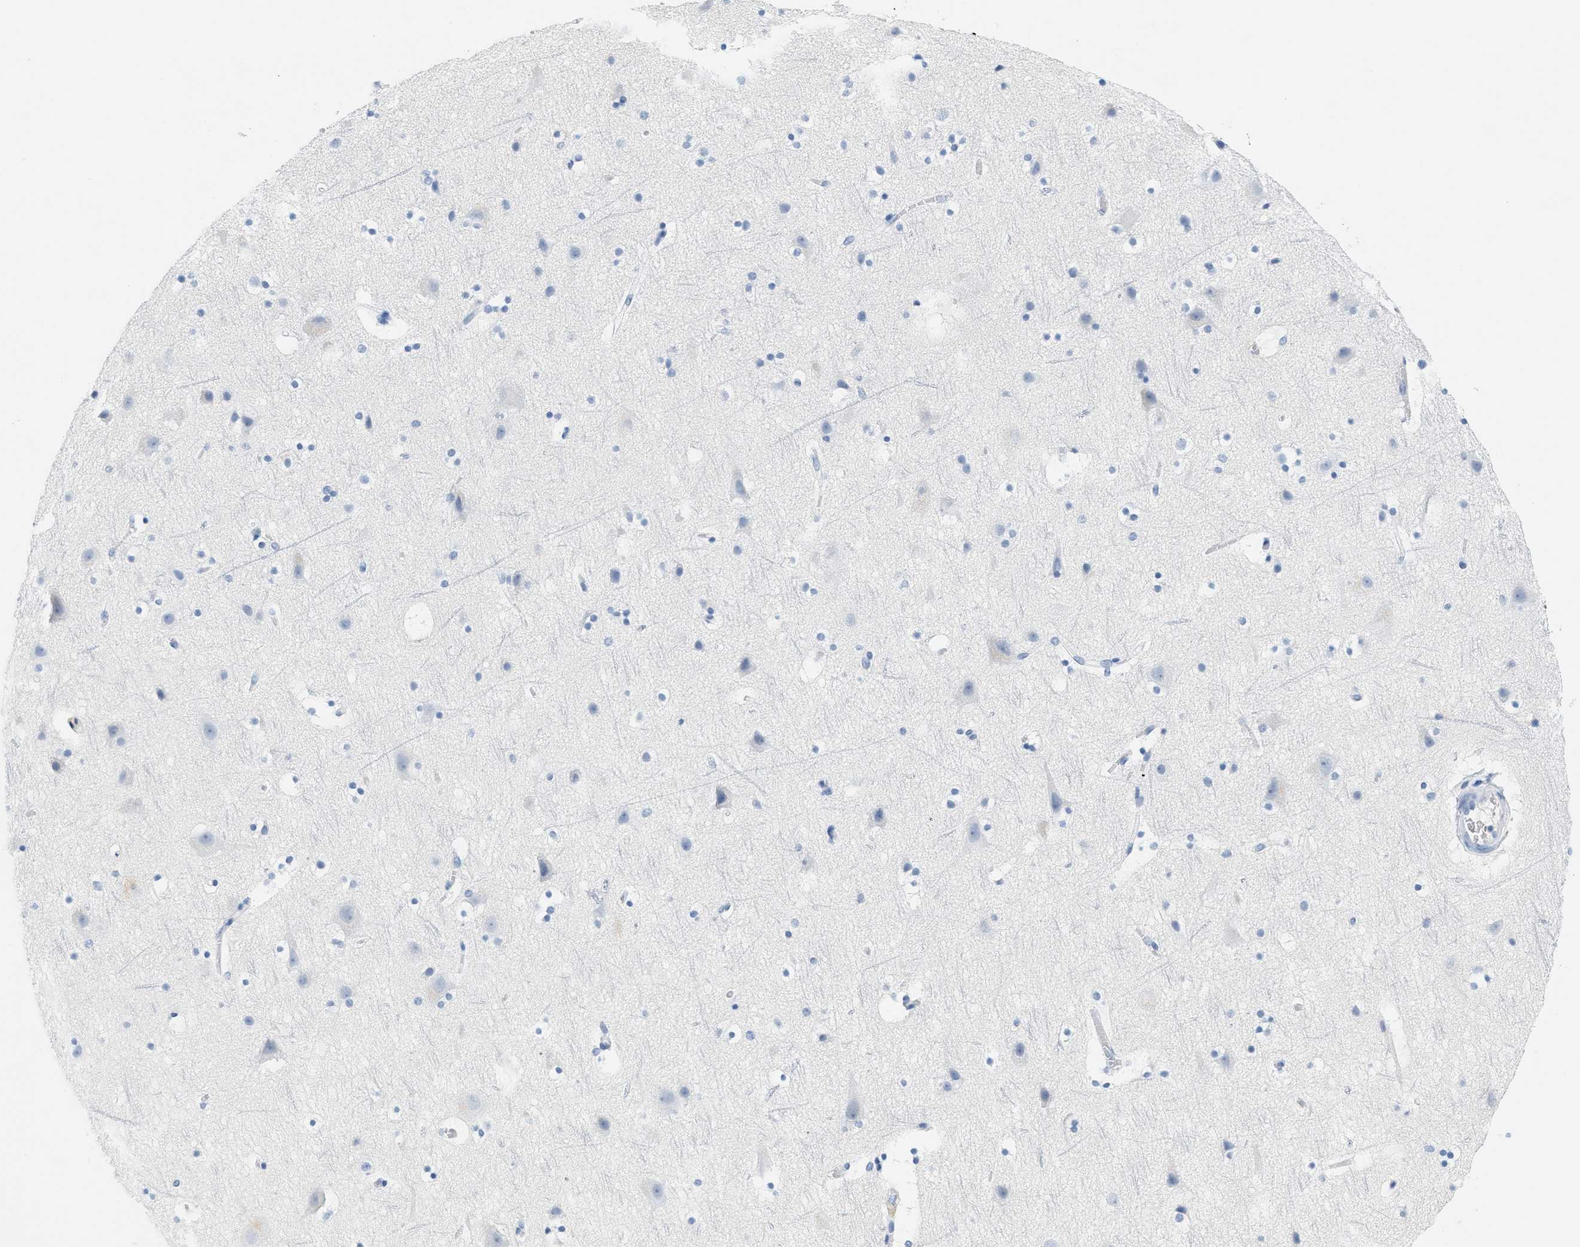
{"staining": {"intensity": "negative", "quantity": "none", "location": "none"}, "tissue": "cerebral cortex", "cell_type": "Endothelial cells", "image_type": "normal", "snomed": [{"axis": "morphology", "description": "Normal tissue, NOS"}, {"axis": "topography", "description": "Cerebral cortex"}], "caption": "DAB (3,3'-diaminobenzidine) immunohistochemical staining of benign cerebral cortex reveals no significant positivity in endothelial cells. (DAB (3,3'-diaminobenzidine) immunohistochemistry (IHC) with hematoxylin counter stain).", "gene": "LCN2", "patient": {"sex": "male", "age": 45}}